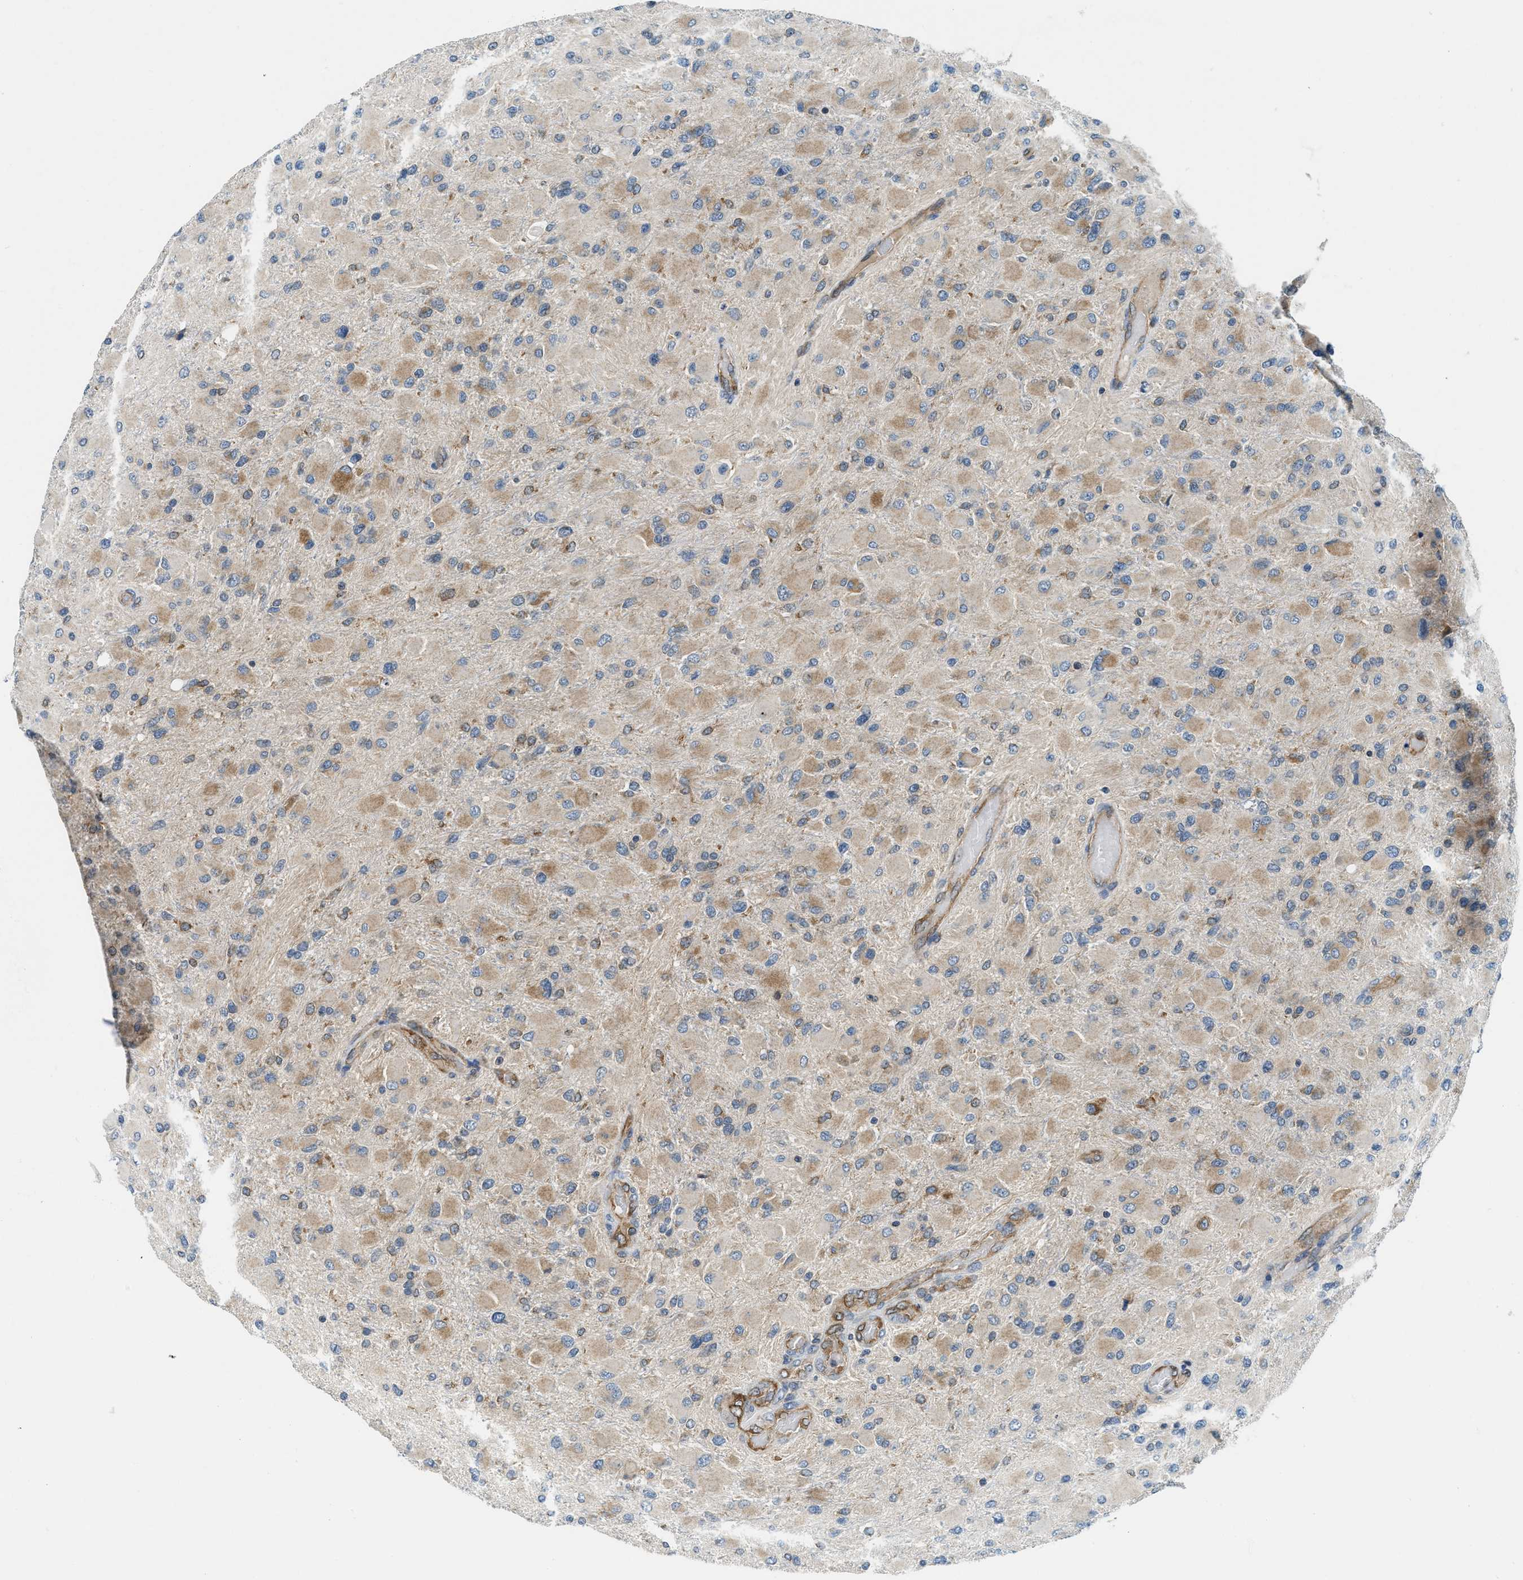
{"staining": {"intensity": "moderate", "quantity": ">75%", "location": "cytoplasmic/membranous"}, "tissue": "glioma", "cell_type": "Tumor cells", "image_type": "cancer", "snomed": [{"axis": "morphology", "description": "Glioma, malignant, High grade"}, {"axis": "topography", "description": "Cerebral cortex"}], "caption": "High-power microscopy captured an immunohistochemistry (IHC) histopathology image of malignant high-grade glioma, revealing moderate cytoplasmic/membranous staining in approximately >75% of tumor cells.", "gene": "BCAP31", "patient": {"sex": "female", "age": 36}}